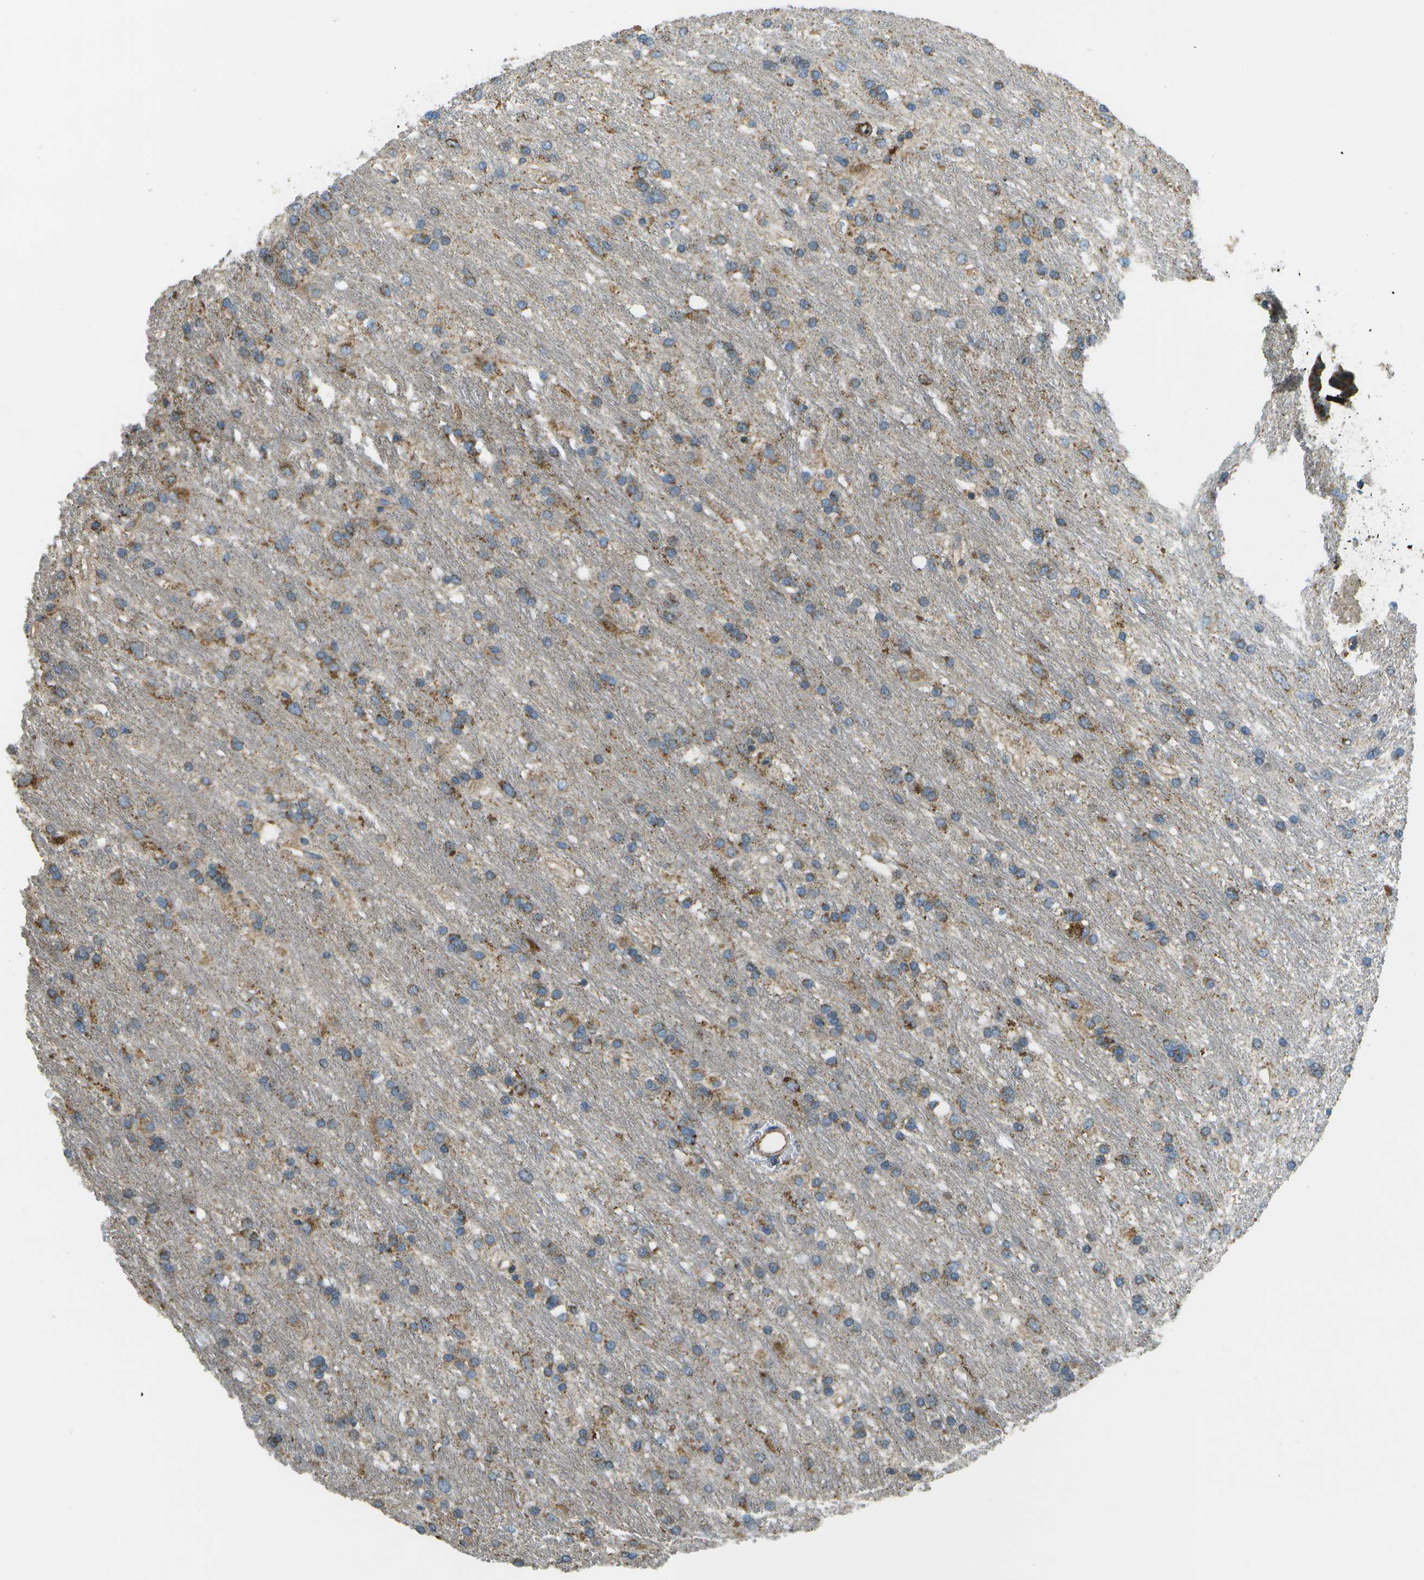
{"staining": {"intensity": "moderate", "quantity": ">75%", "location": "cytoplasmic/membranous"}, "tissue": "glioma", "cell_type": "Tumor cells", "image_type": "cancer", "snomed": [{"axis": "morphology", "description": "Glioma, malignant, Low grade"}, {"axis": "topography", "description": "Brain"}], "caption": "Moderate cytoplasmic/membranous protein staining is seen in about >75% of tumor cells in low-grade glioma (malignant). The staining was performed using DAB to visualize the protein expression in brown, while the nuclei were stained in blue with hematoxylin (Magnification: 20x).", "gene": "NRK", "patient": {"sex": "male", "age": 77}}